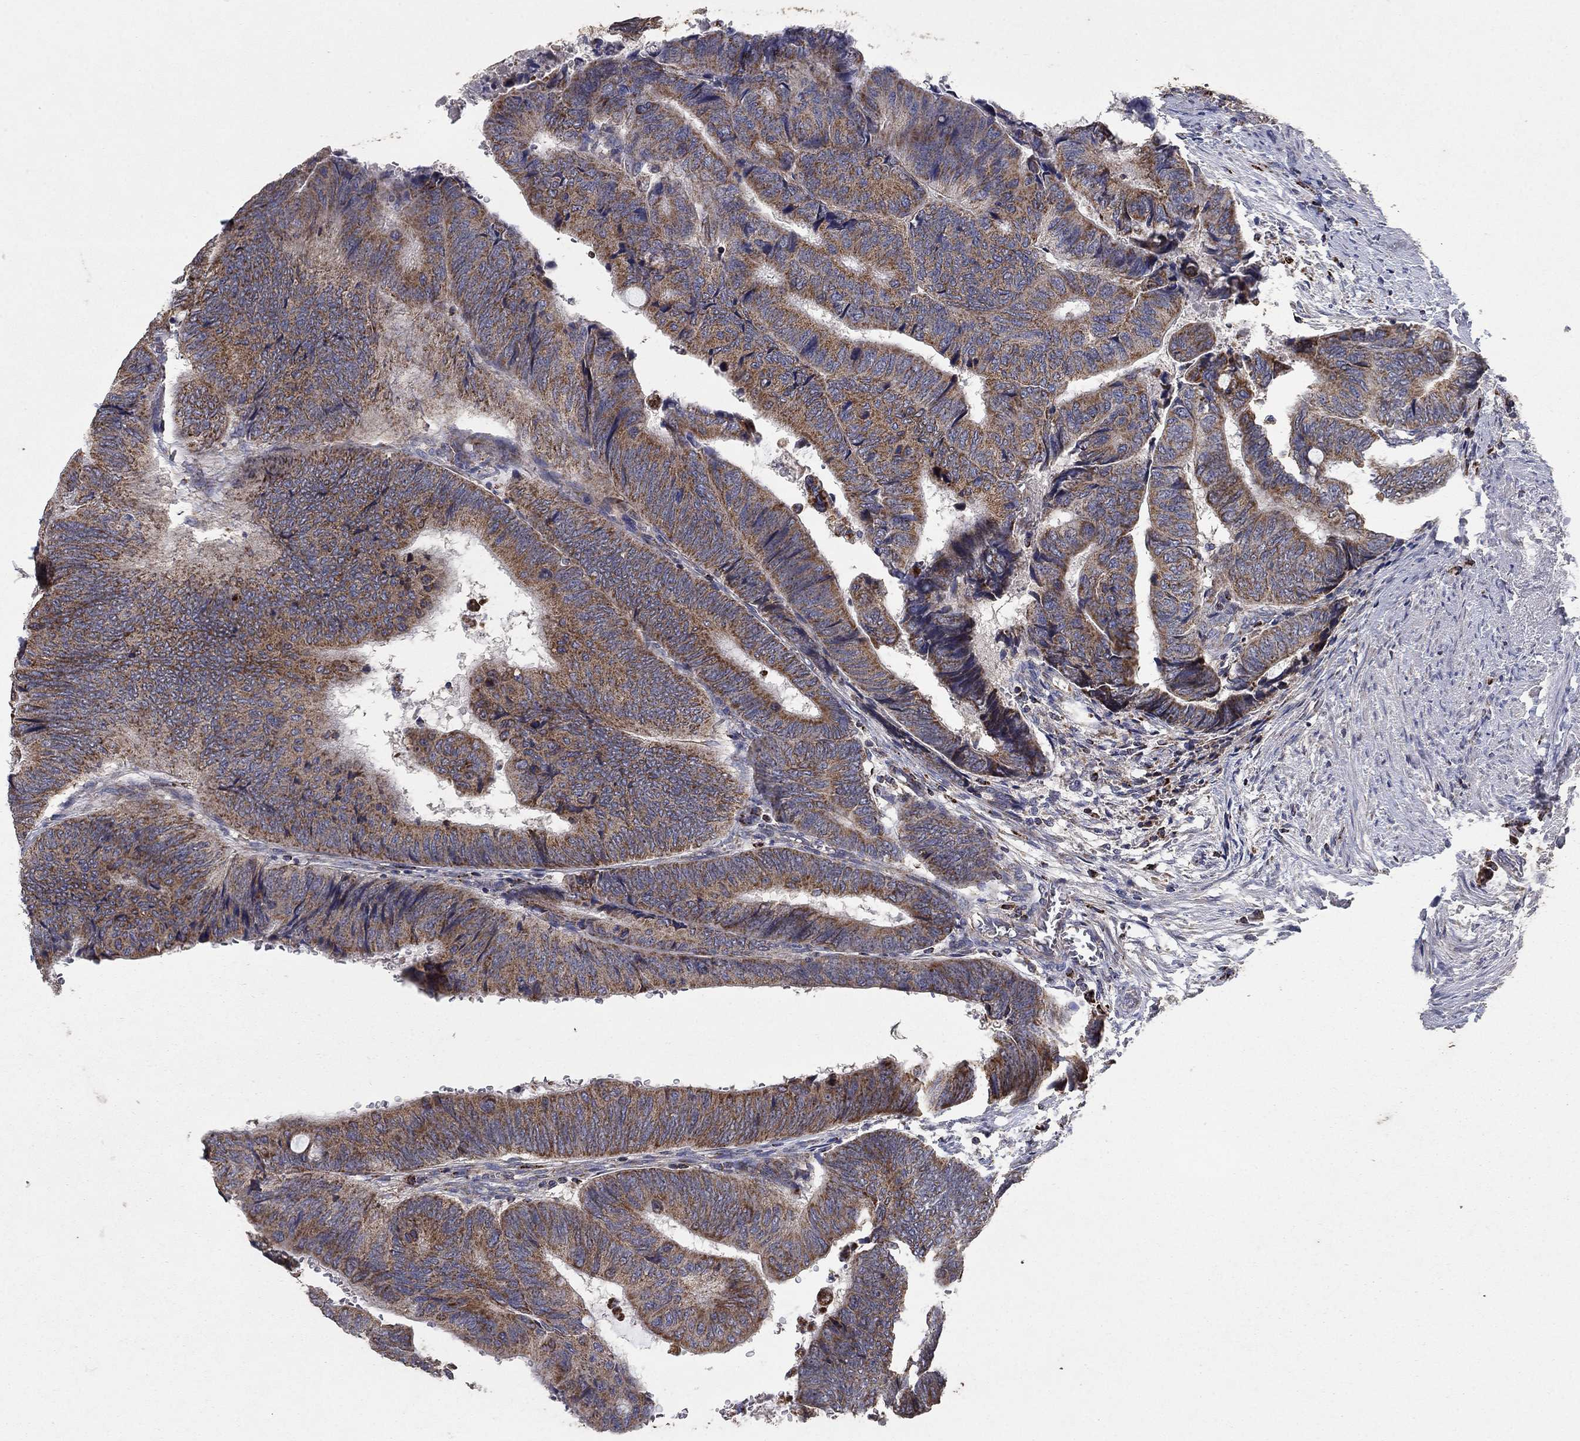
{"staining": {"intensity": "moderate", "quantity": ">75%", "location": "cytoplasmic/membranous"}, "tissue": "colorectal cancer", "cell_type": "Tumor cells", "image_type": "cancer", "snomed": [{"axis": "morphology", "description": "Normal tissue, NOS"}, {"axis": "morphology", "description": "Adenocarcinoma, NOS"}, {"axis": "topography", "description": "Rectum"}, {"axis": "topography", "description": "Peripheral nerve tissue"}], "caption": "Colorectal adenocarcinoma stained with a protein marker displays moderate staining in tumor cells.", "gene": "GPSM1", "patient": {"sex": "male", "age": 92}}